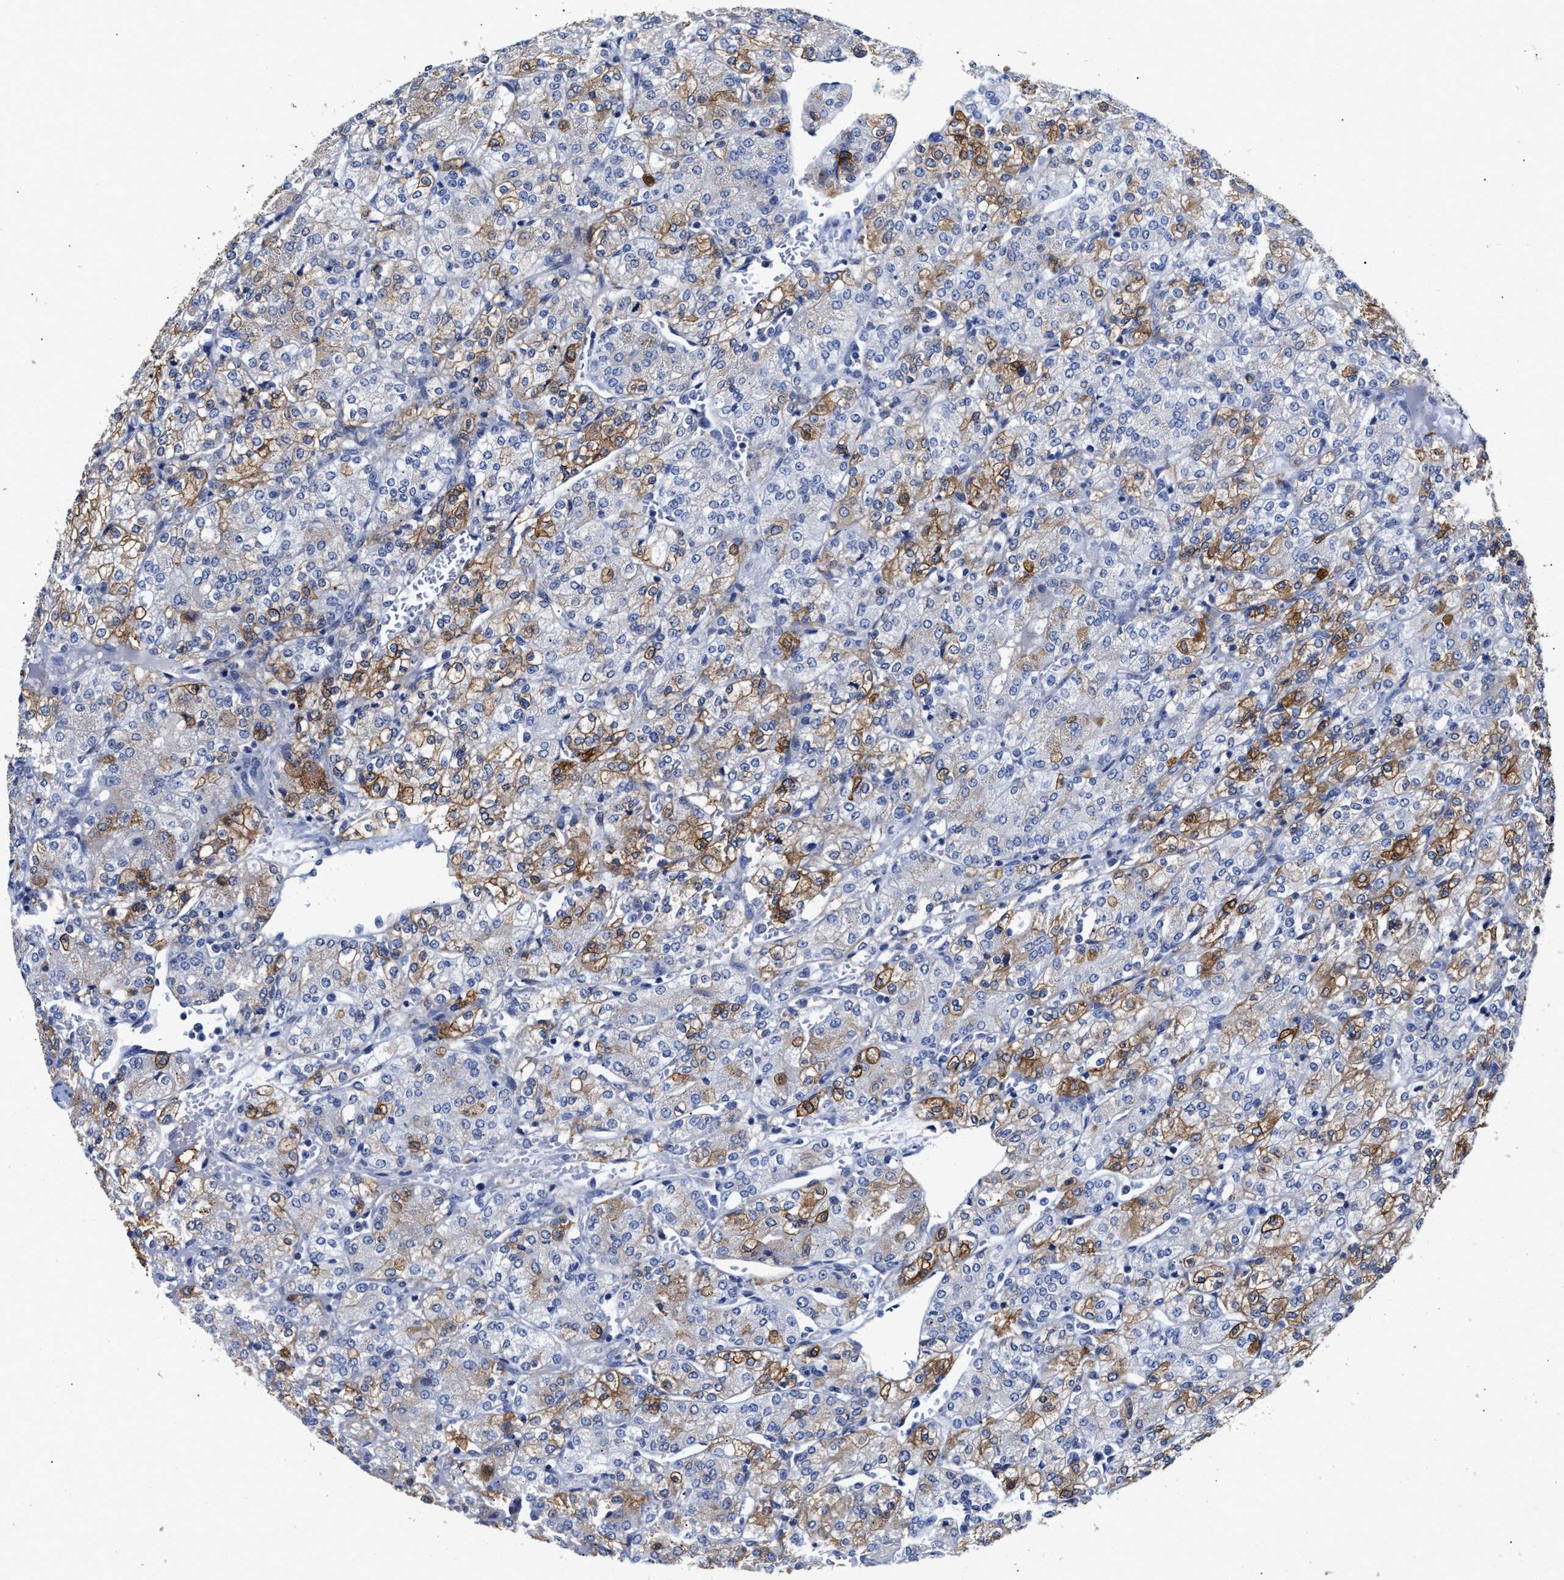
{"staining": {"intensity": "moderate", "quantity": "25%-75%", "location": "cytoplasmic/membranous"}, "tissue": "renal cancer", "cell_type": "Tumor cells", "image_type": "cancer", "snomed": [{"axis": "morphology", "description": "Adenocarcinoma, NOS"}, {"axis": "topography", "description": "Kidney"}], "caption": "A medium amount of moderate cytoplasmic/membranous staining is present in approximately 25%-75% of tumor cells in adenocarcinoma (renal) tissue.", "gene": "AHNAK2", "patient": {"sex": "male", "age": 77}}